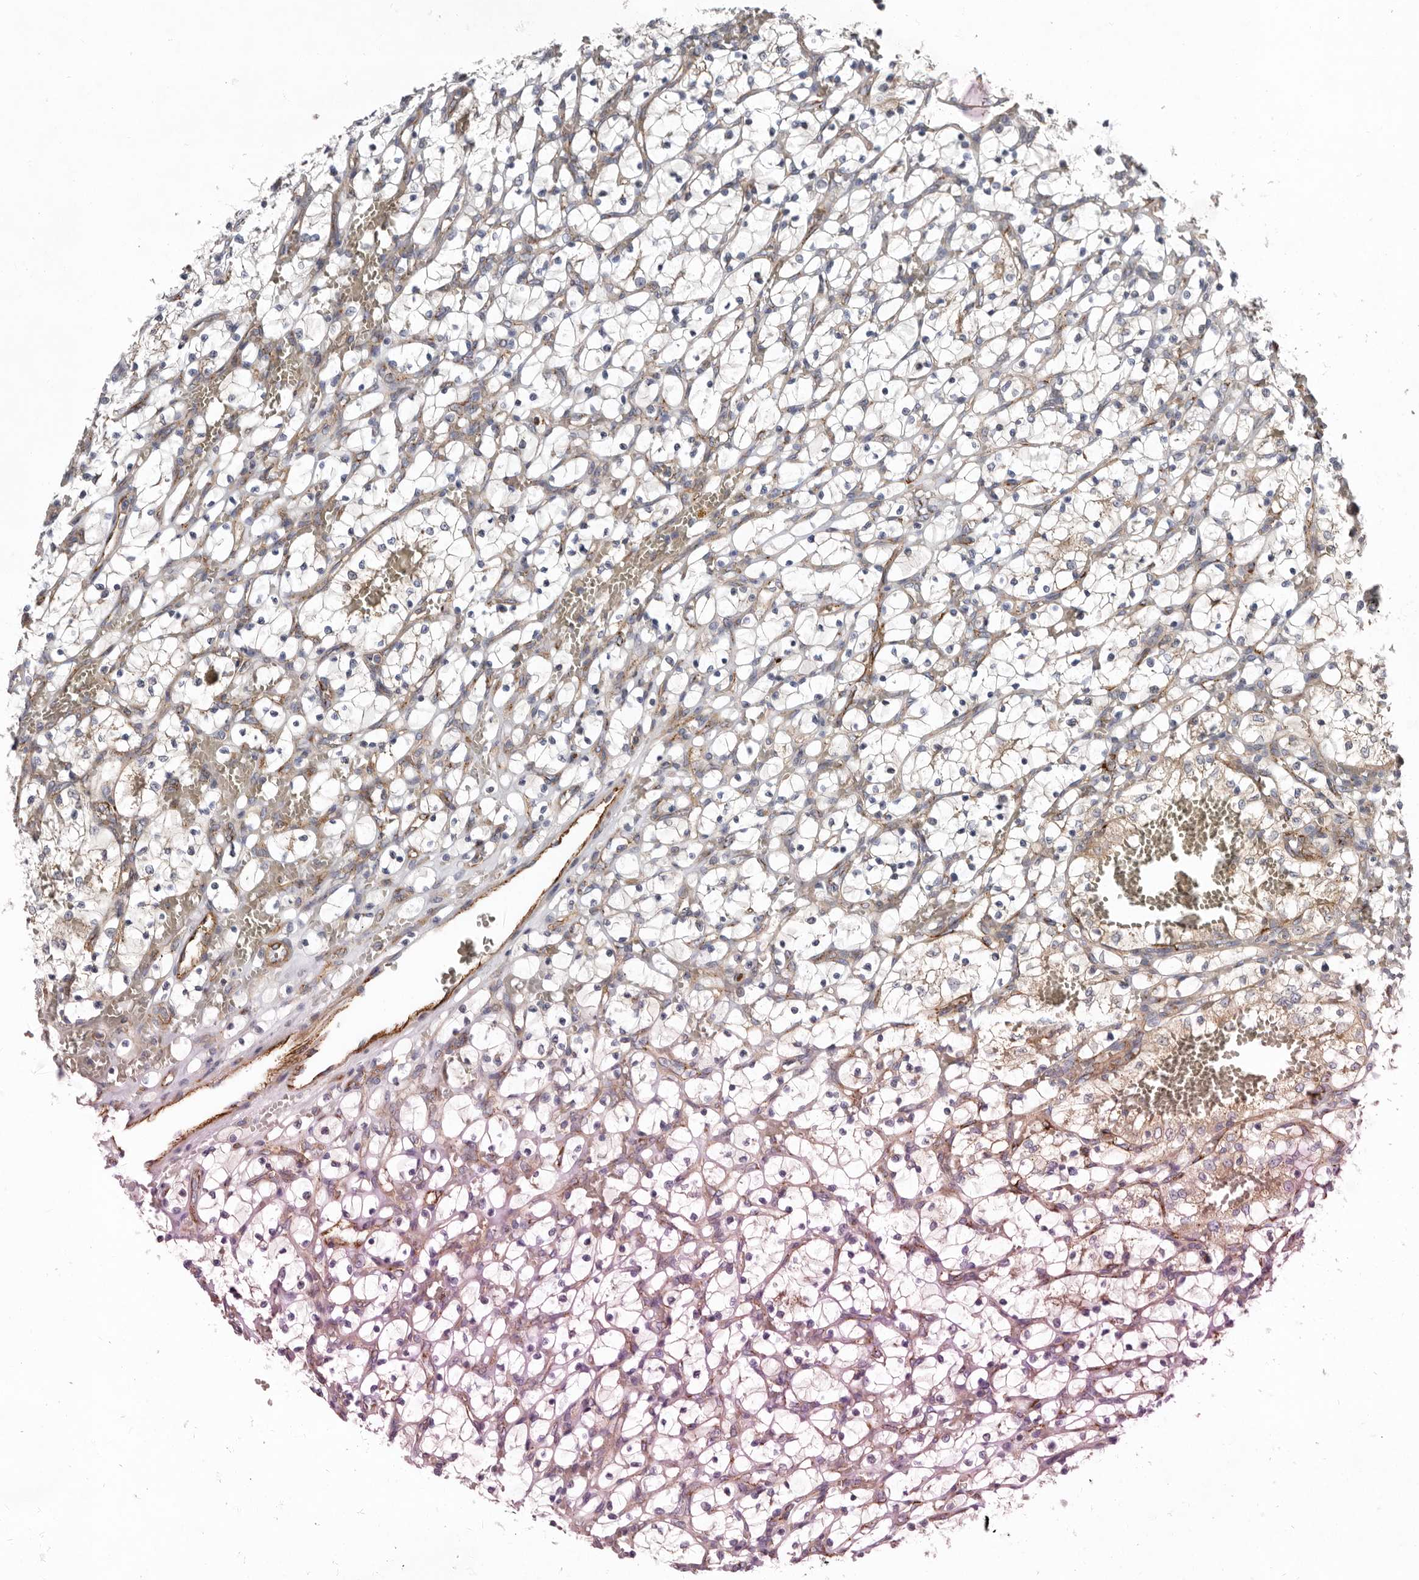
{"staining": {"intensity": "weak", "quantity": "25%-75%", "location": "cytoplasmic/membranous"}, "tissue": "renal cancer", "cell_type": "Tumor cells", "image_type": "cancer", "snomed": [{"axis": "morphology", "description": "Adenocarcinoma, NOS"}, {"axis": "topography", "description": "Kidney"}], "caption": "Renal cancer tissue exhibits weak cytoplasmic/membranous positivity in about 25%-75% of tumor cells, visualized by immunohistochemistry.", "gene": "LUZP1", "patient": {"sex": "female", "age": 69}}